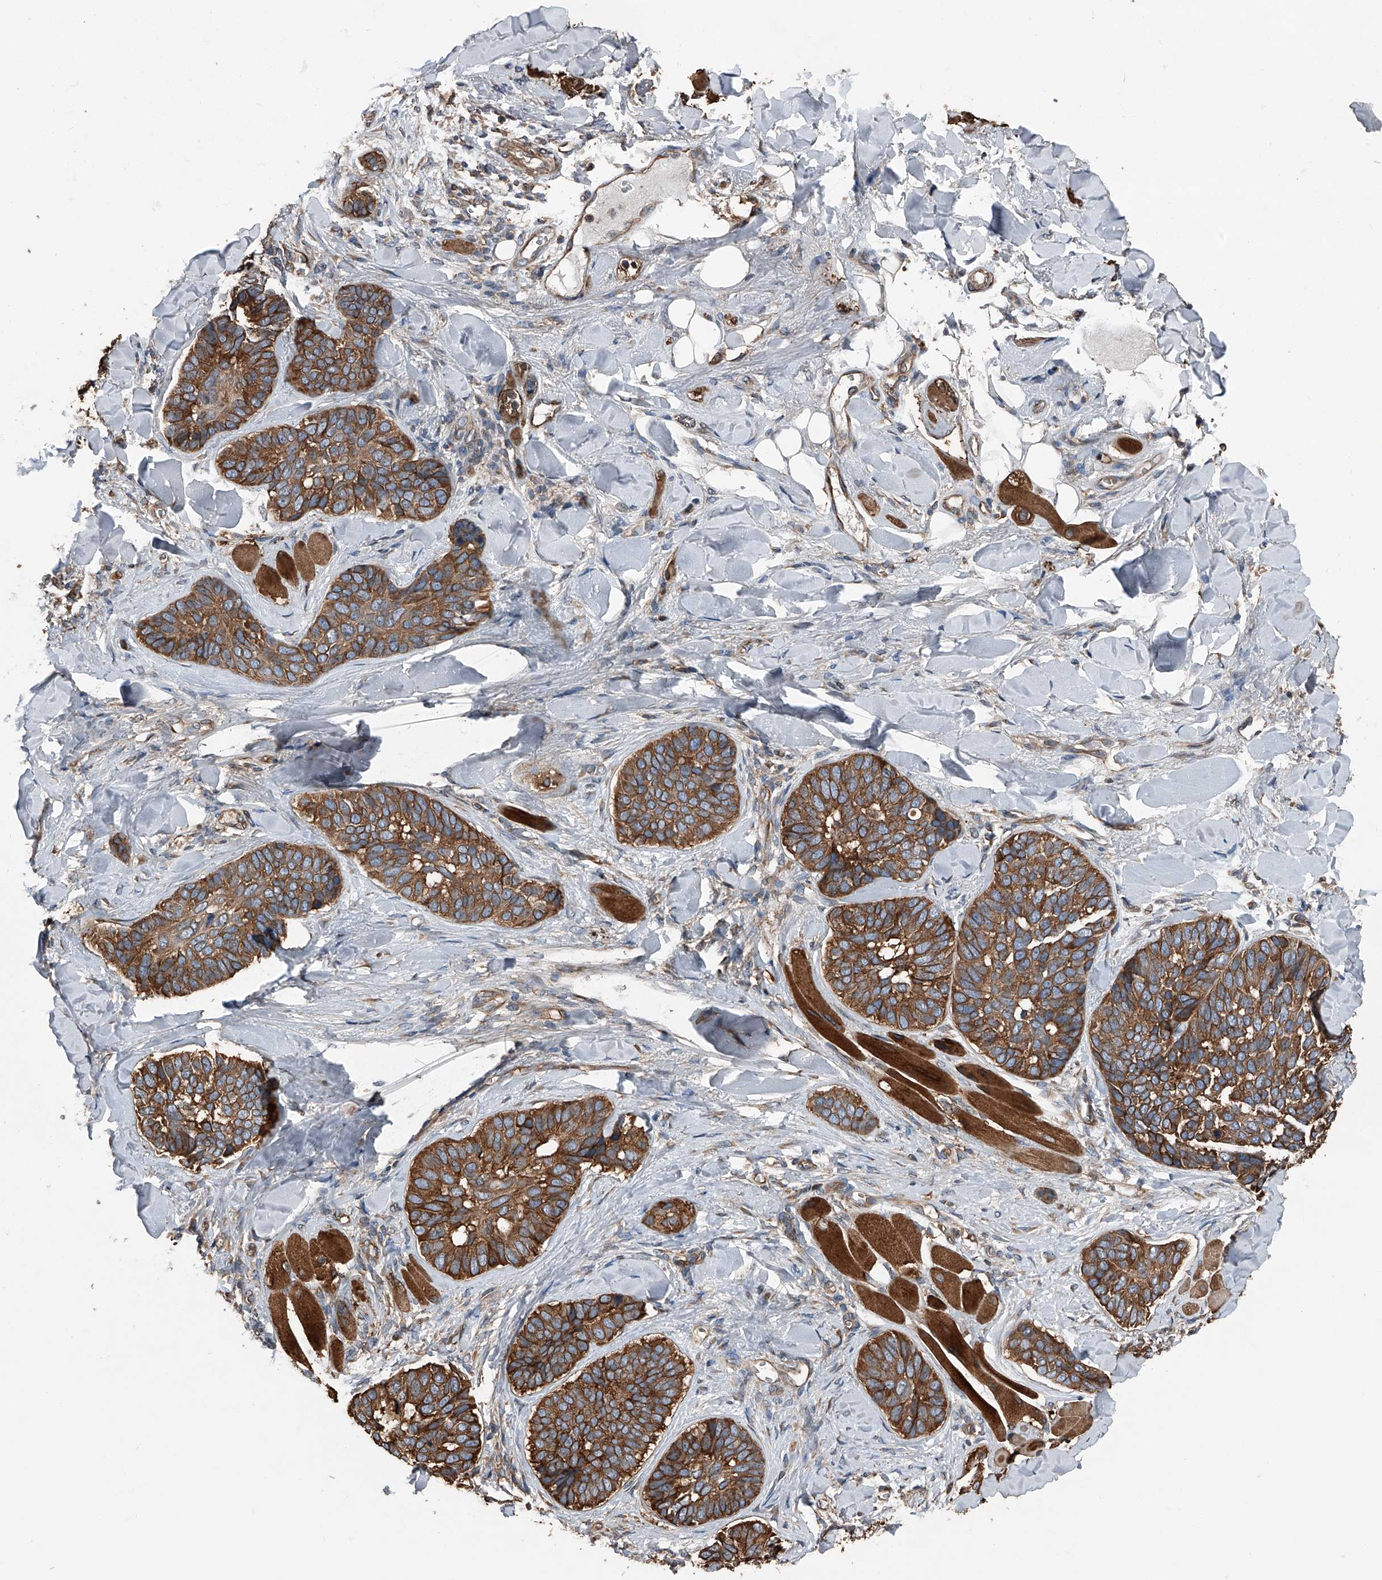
{"staining": {"intensity": "strong", "quantity": ">75%", "location": "cytoplasmic/membranous"}, "tissue": "skin cancer", "cell_type": "Tumor cells", "image_type": "cancer", "snomed": [{"axis": "morphology", "description": "Basal cell carcinoma"}, {"axis": "topography", "description": "Skin"}], "caption": "High-magnification brightfield microscopy of skin cancer stained with DAB (brown) and counterstained with hematoxylin (blue). tumor cells exhibit strong cytoplasmic/membranous positivity is seen in about>75% of cells. (Brightfield microscopy of DAB IHC at high magnification).", "gene": "KCNJ2", "patient": {"sex": "male", "age": 62}}